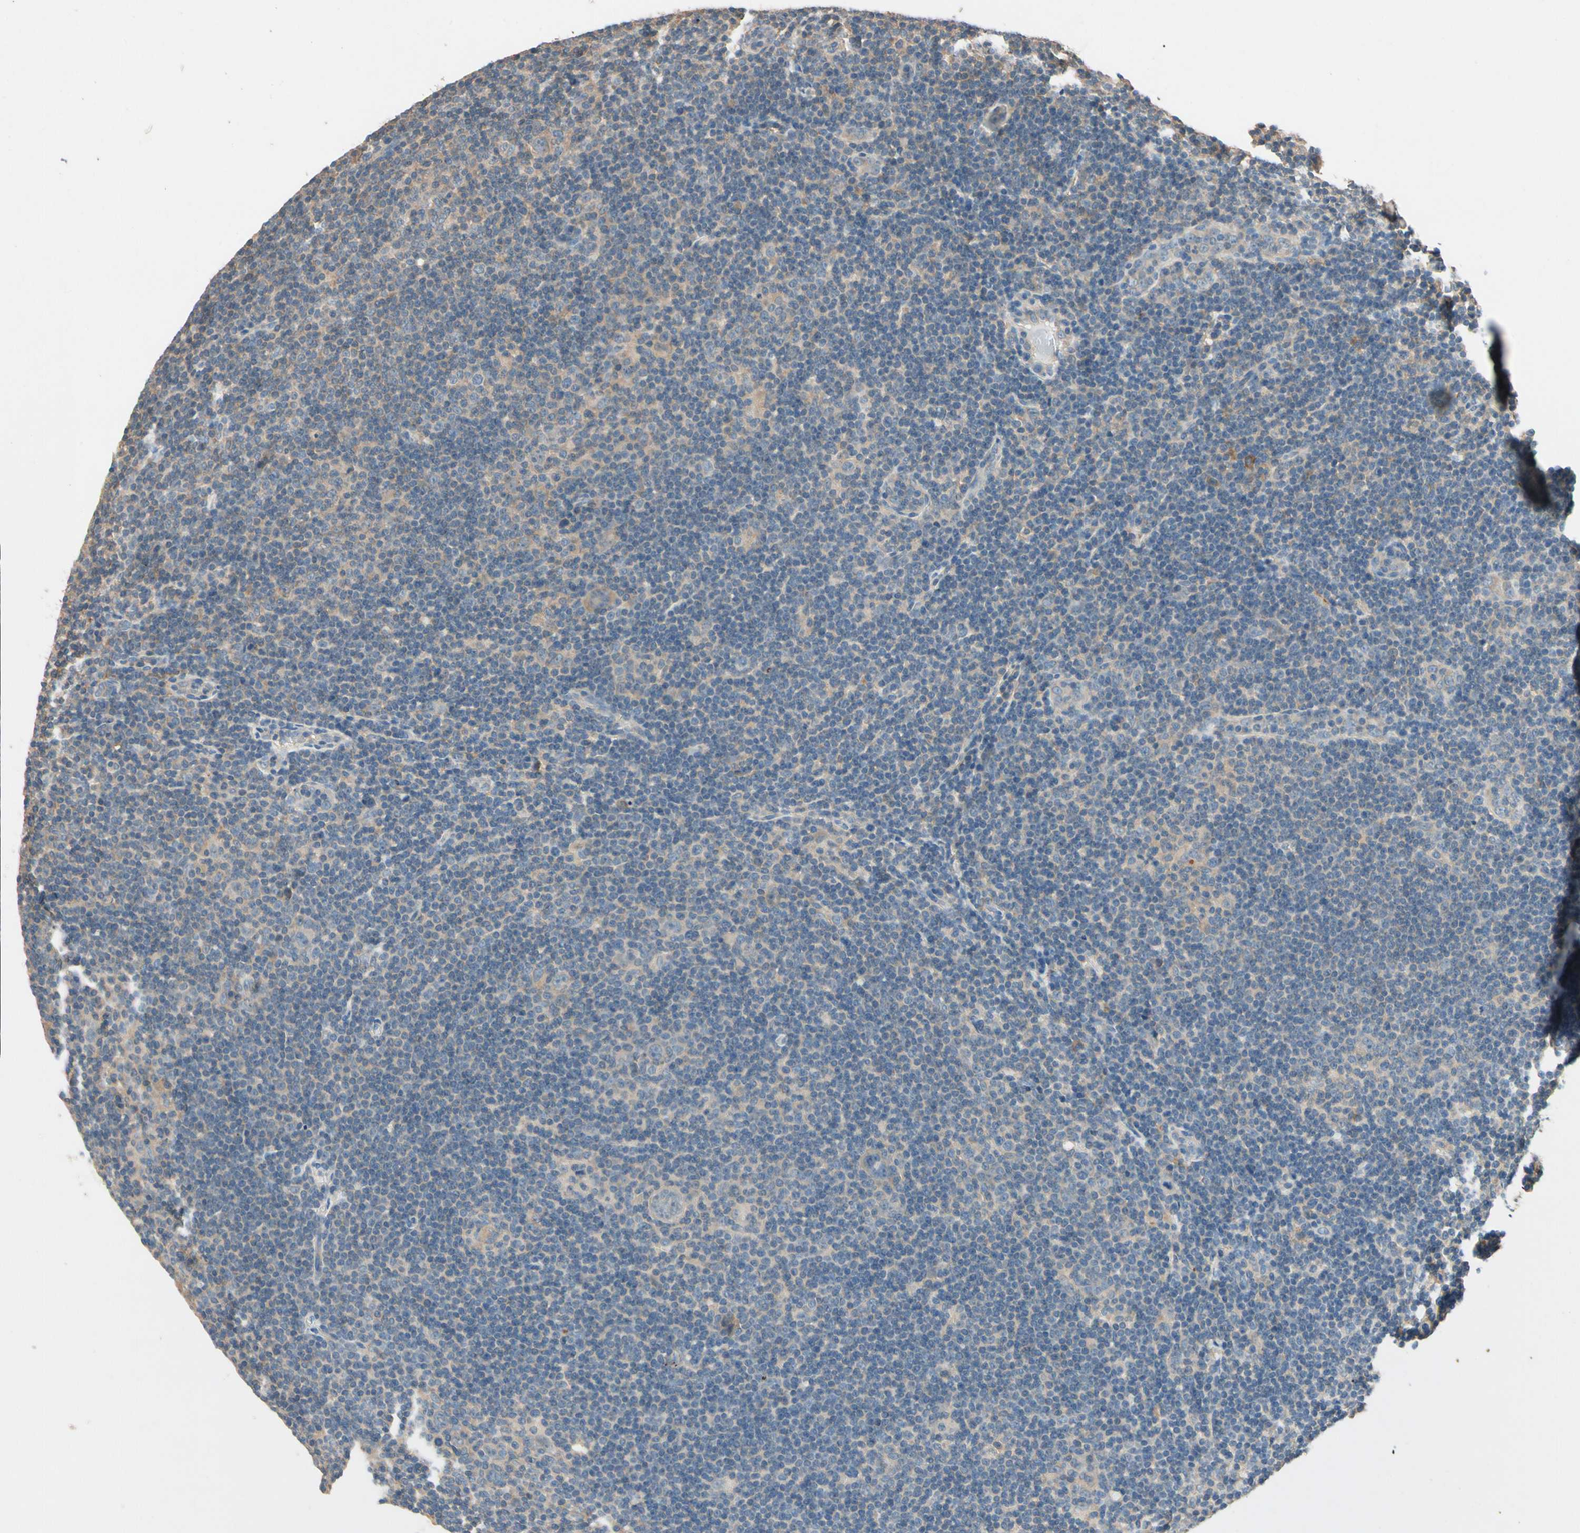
{"staining": {"intensity": "weak", "quantity": ">75%", "location": "cytoplasmic/membranous"}, "tissue": "lymphoma", "cell_type": "Tumor cells", "image_type": "cancer", "snomed": [{"axis": "morphology", "description": "Hodgkin's disease, NOS"}, {"axis": "topography", "description": "Lymph node"}], "caption": "IHC of lymphoma reveals low levels of weak cytoplasmic/membranous positivity in about >75% of tumor cells.", "gene": "IL1RL1", "patient": {"sex": "female", "age": 57}}